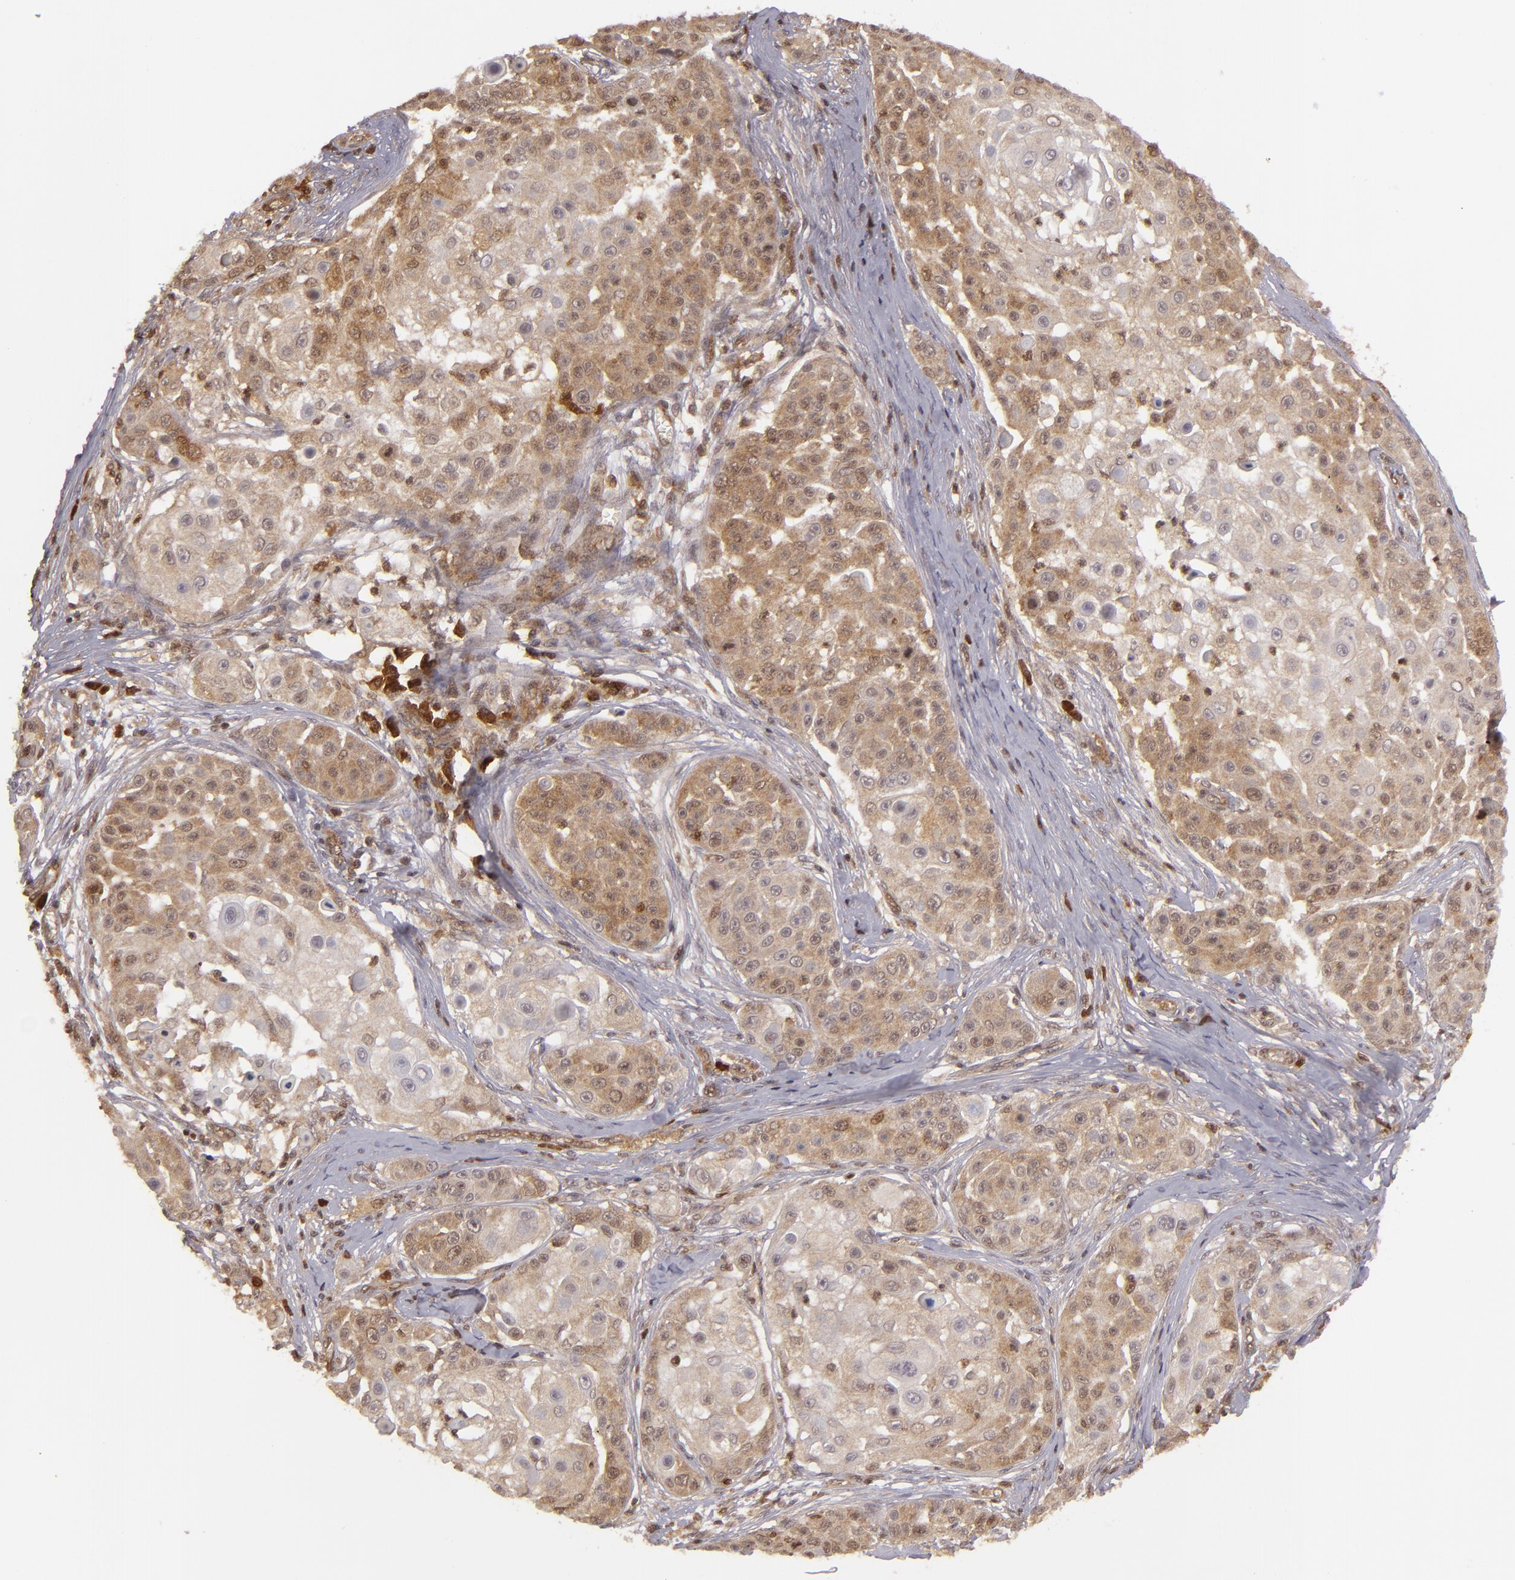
{"staining": {"intensity": "strong", "quantity": ">75%", "location": "cytoplasmic/membranous,nuclear"}, "tissue": "skin cancer", "cell_type": "Tumor cells", "image_type": "cancer", "snomed": [{"axis": "morphology", "description": "Squamous cell carcinoma, NOS"}, {"axis": "topography", "description": "Skin"}], "caption": "A high amount of strong cytoplasmic/membranous and nuclear expression is appreciated in about >75% of tumor cells in skin cancer (squamous cell carcinoma) tissue. (DAB IHC with brightfield microscopy, high magnification).", "gene": "ZBTB33", "patient": {"sex": "female", "age": 57}}